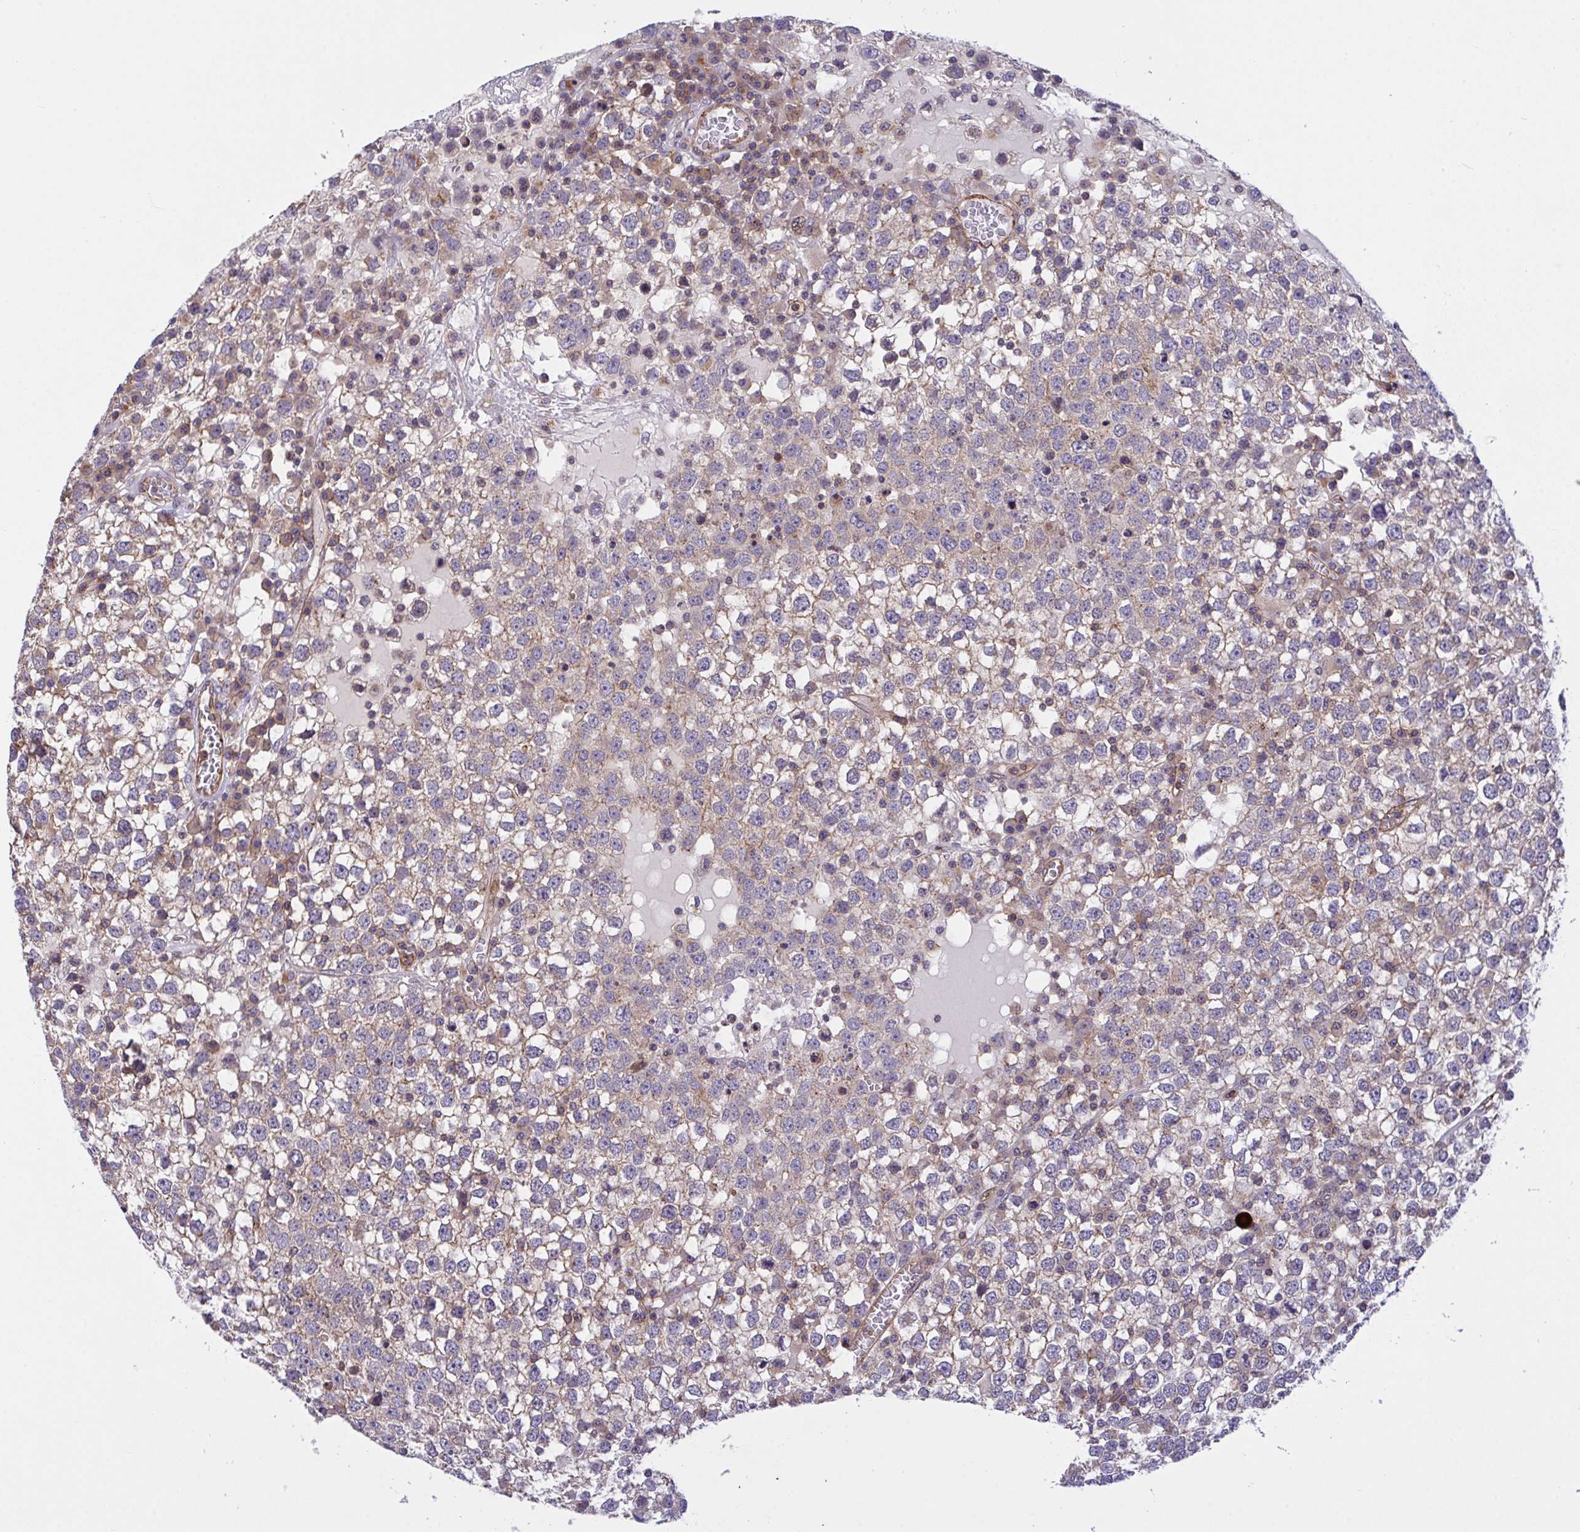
{"staining": {"intensity": "weak", "quantity": "25%-75%", "location": "cytoplasmic/membranous"}, "tissue": "testis cancer", "cell_type": "Tumor cells", "image_type": "cancer", "snomed": [{"axis": "morphology", "description": "Seminoma, NOS"}, {"axis": "topography", "description": "Testis"}], "caption": "The immunohistochemical stain shows weak cytoplasmic/membranous expression in tumor cells of testis seminoma tissue.", "gene": "C4orf36", "patient": {"sex": "male", "age": 65}}